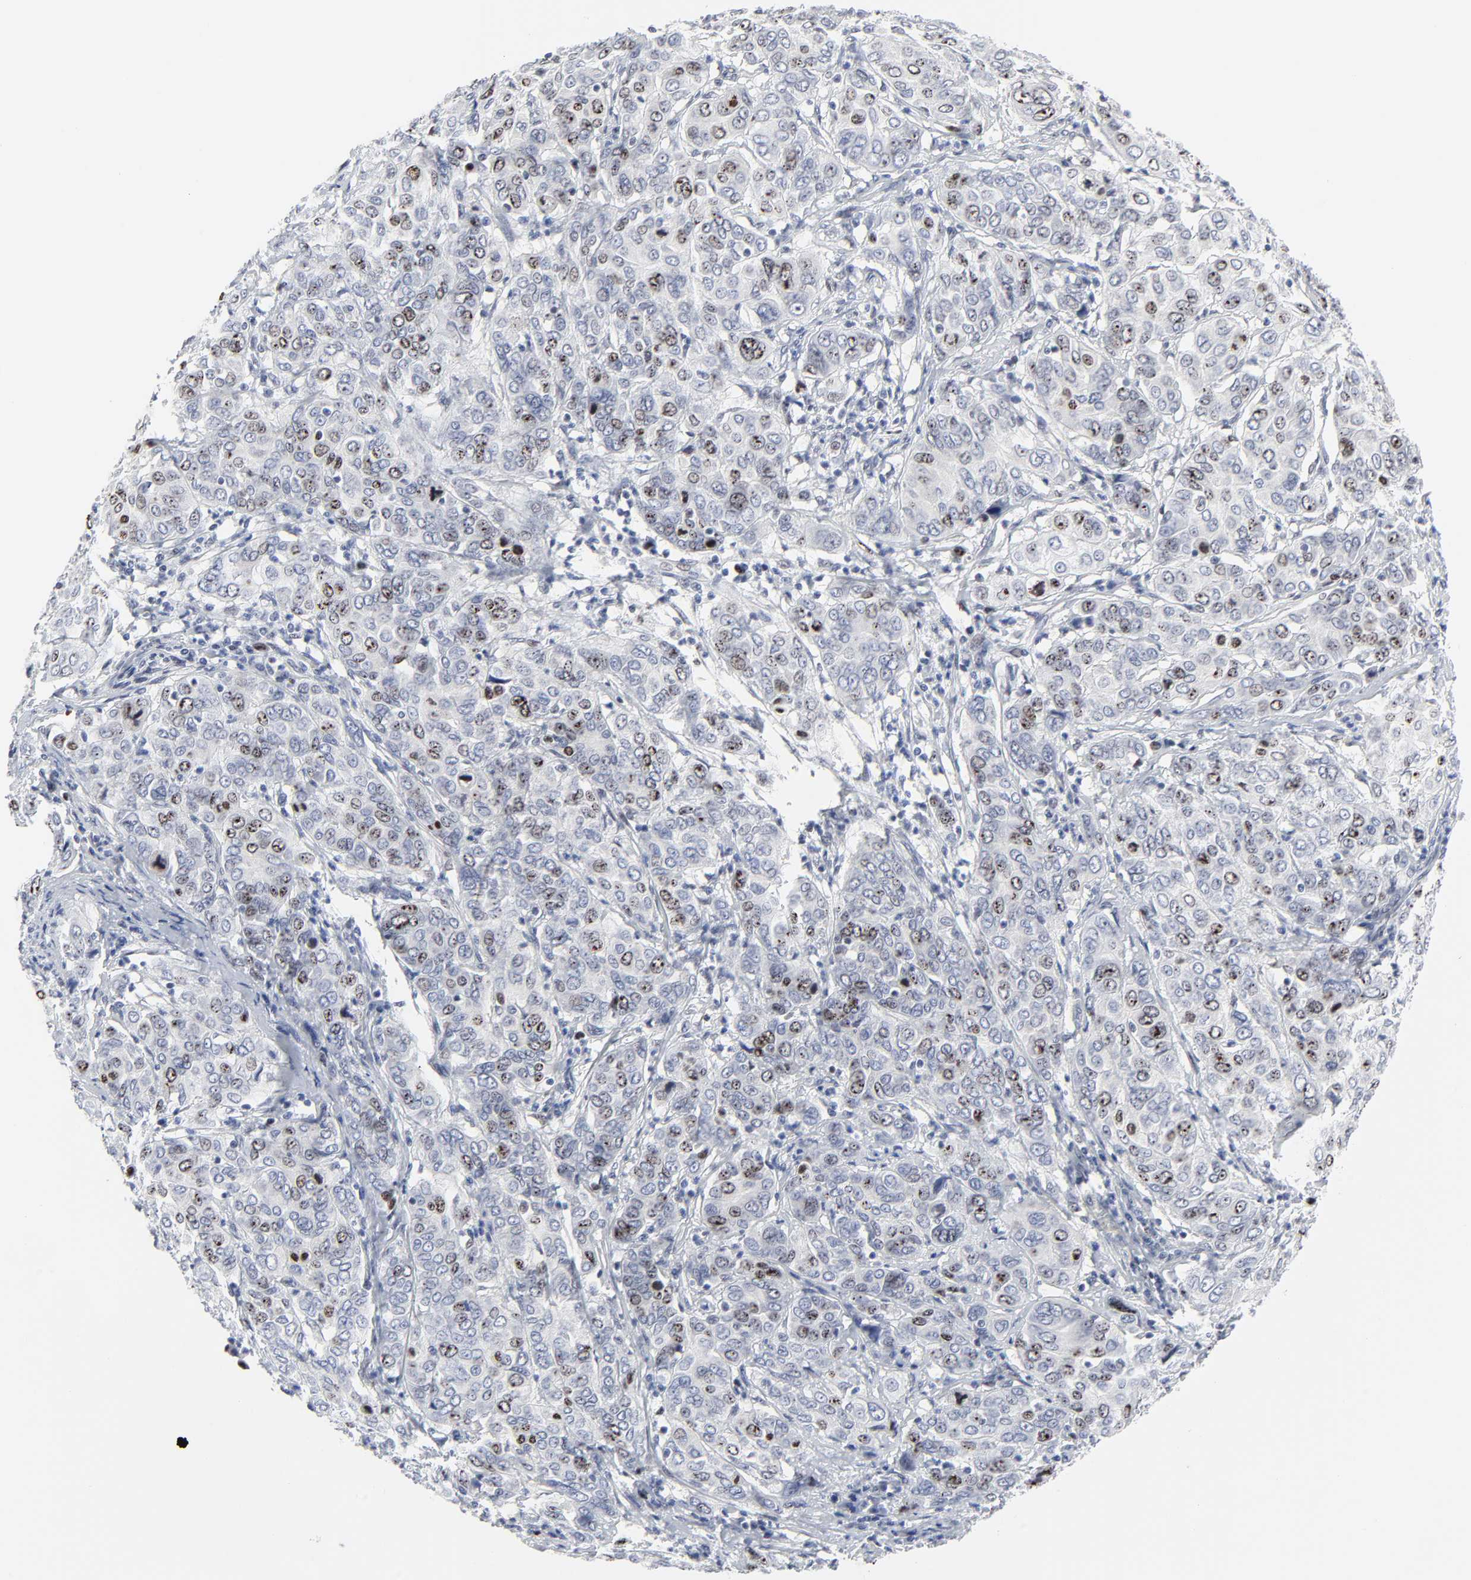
{"staining": {"intensity": "weak", "quantity": "25%-75%", "location": "nuclear"}, "tissue": "cervical cancer", "cell_type": "Tumor cells", "image_type": "cancer", "snomed": [{"axis": "morphology", "description": "Squamous cell carcinoma, NOS"}, {"axis": "topography", "description": "Cervix"}], "caption": "Immunohistochemical staining of human cervical cancer displays weak nuclear protein expression in approximately 25%-75% of tumor cells.", "gene": "ZNF589", "patient": {"sex": "female", "age": 38}}